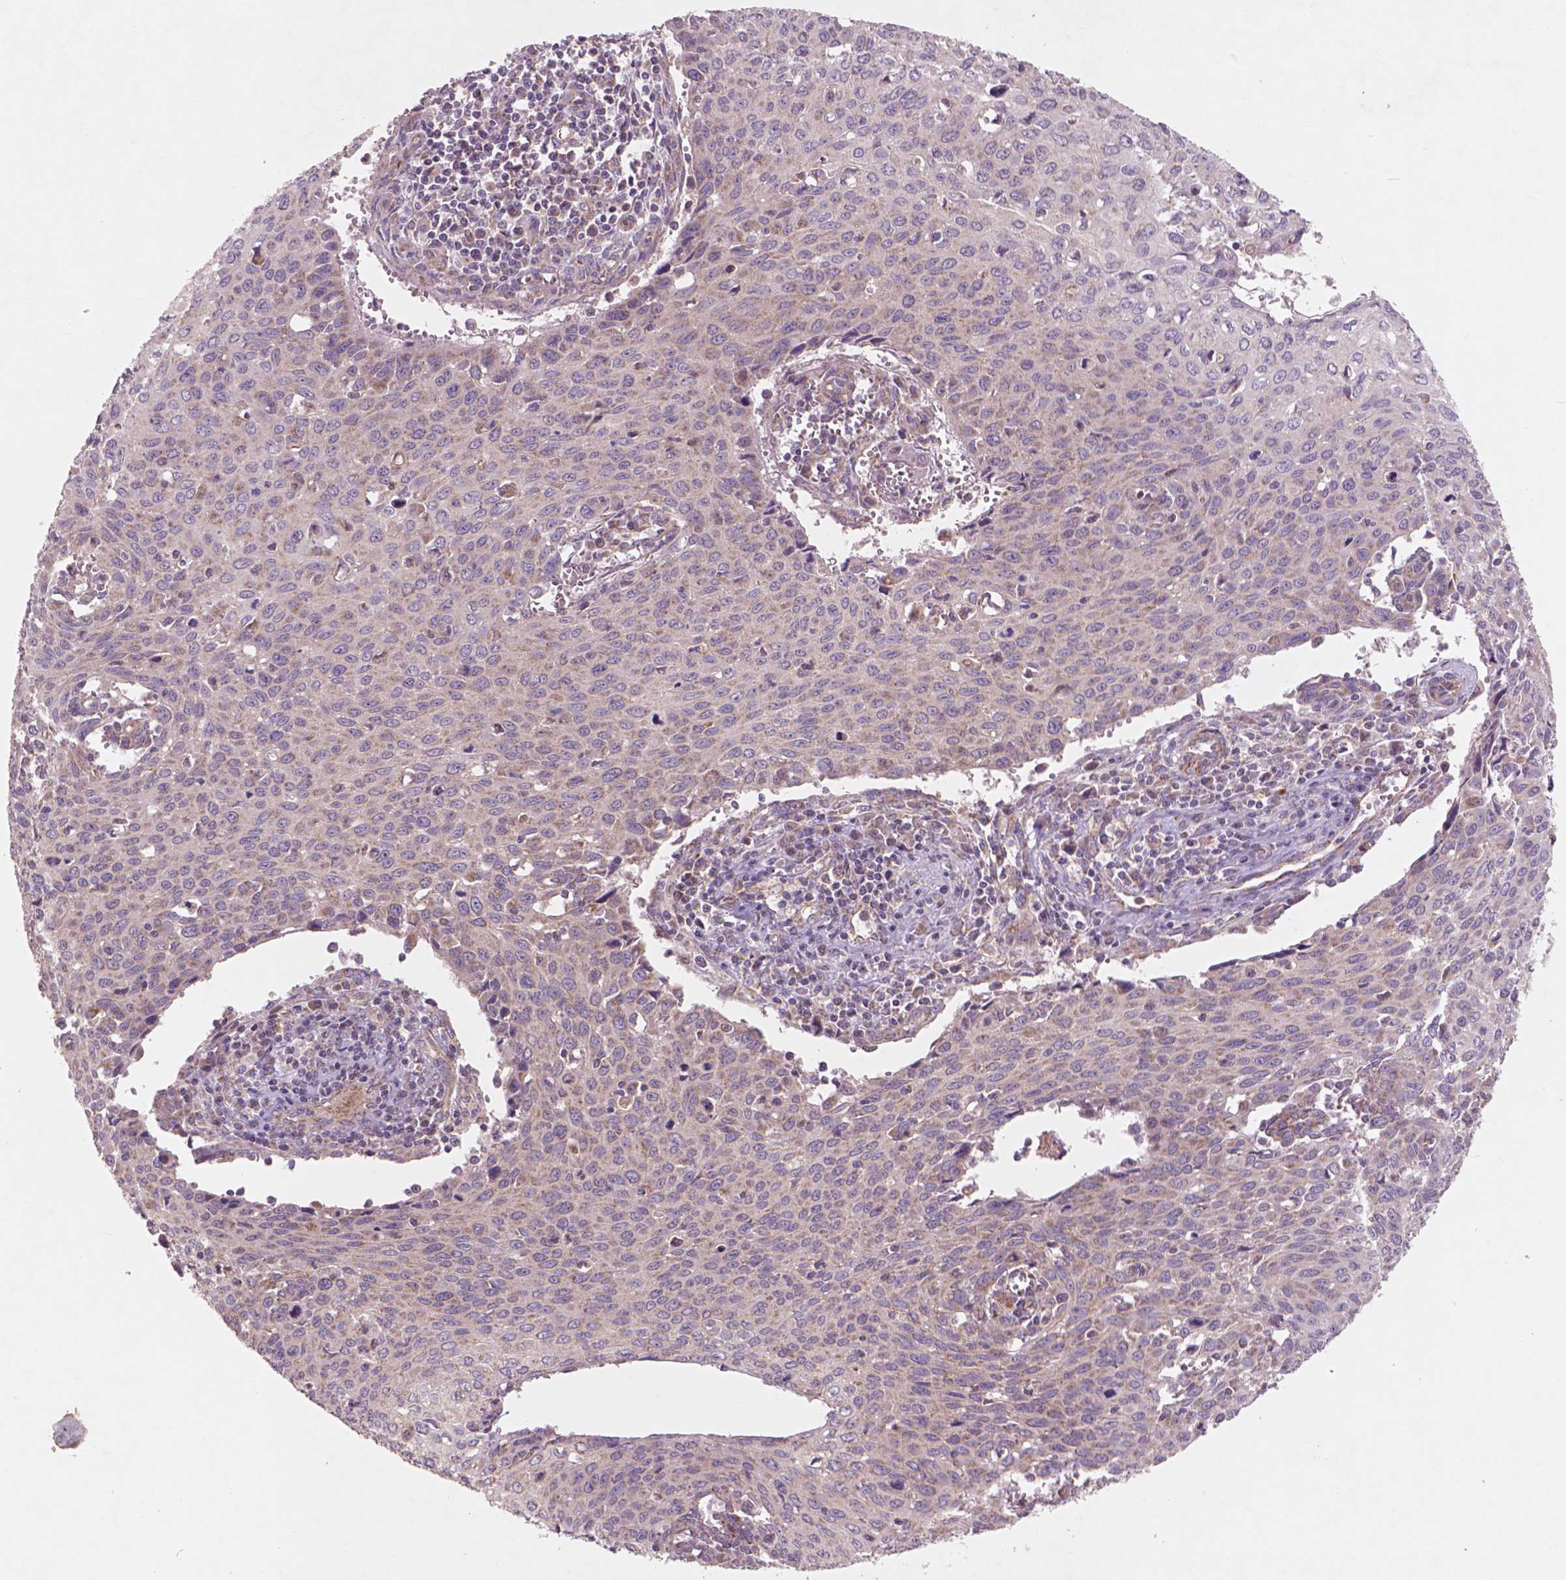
{"staining": {"intensity": "negative", "quantity": "none", "location": "none"}, "tissue": "cervical cancer", "cell_type": "Tumor cells", "image_type": "cancer", "snomed": [{"axis": "morphology", "description": "Squamous cell carcinoma, NOS"}, {"axis": "topography", "description": "Cervix"}], "caption": "A high-resolution micrograph shows IHC staining of cervical cancer, which shows no significant staining in tumor cells.", "gene": "NLRX1", "patient": {"sex": "female", "age": 38}}